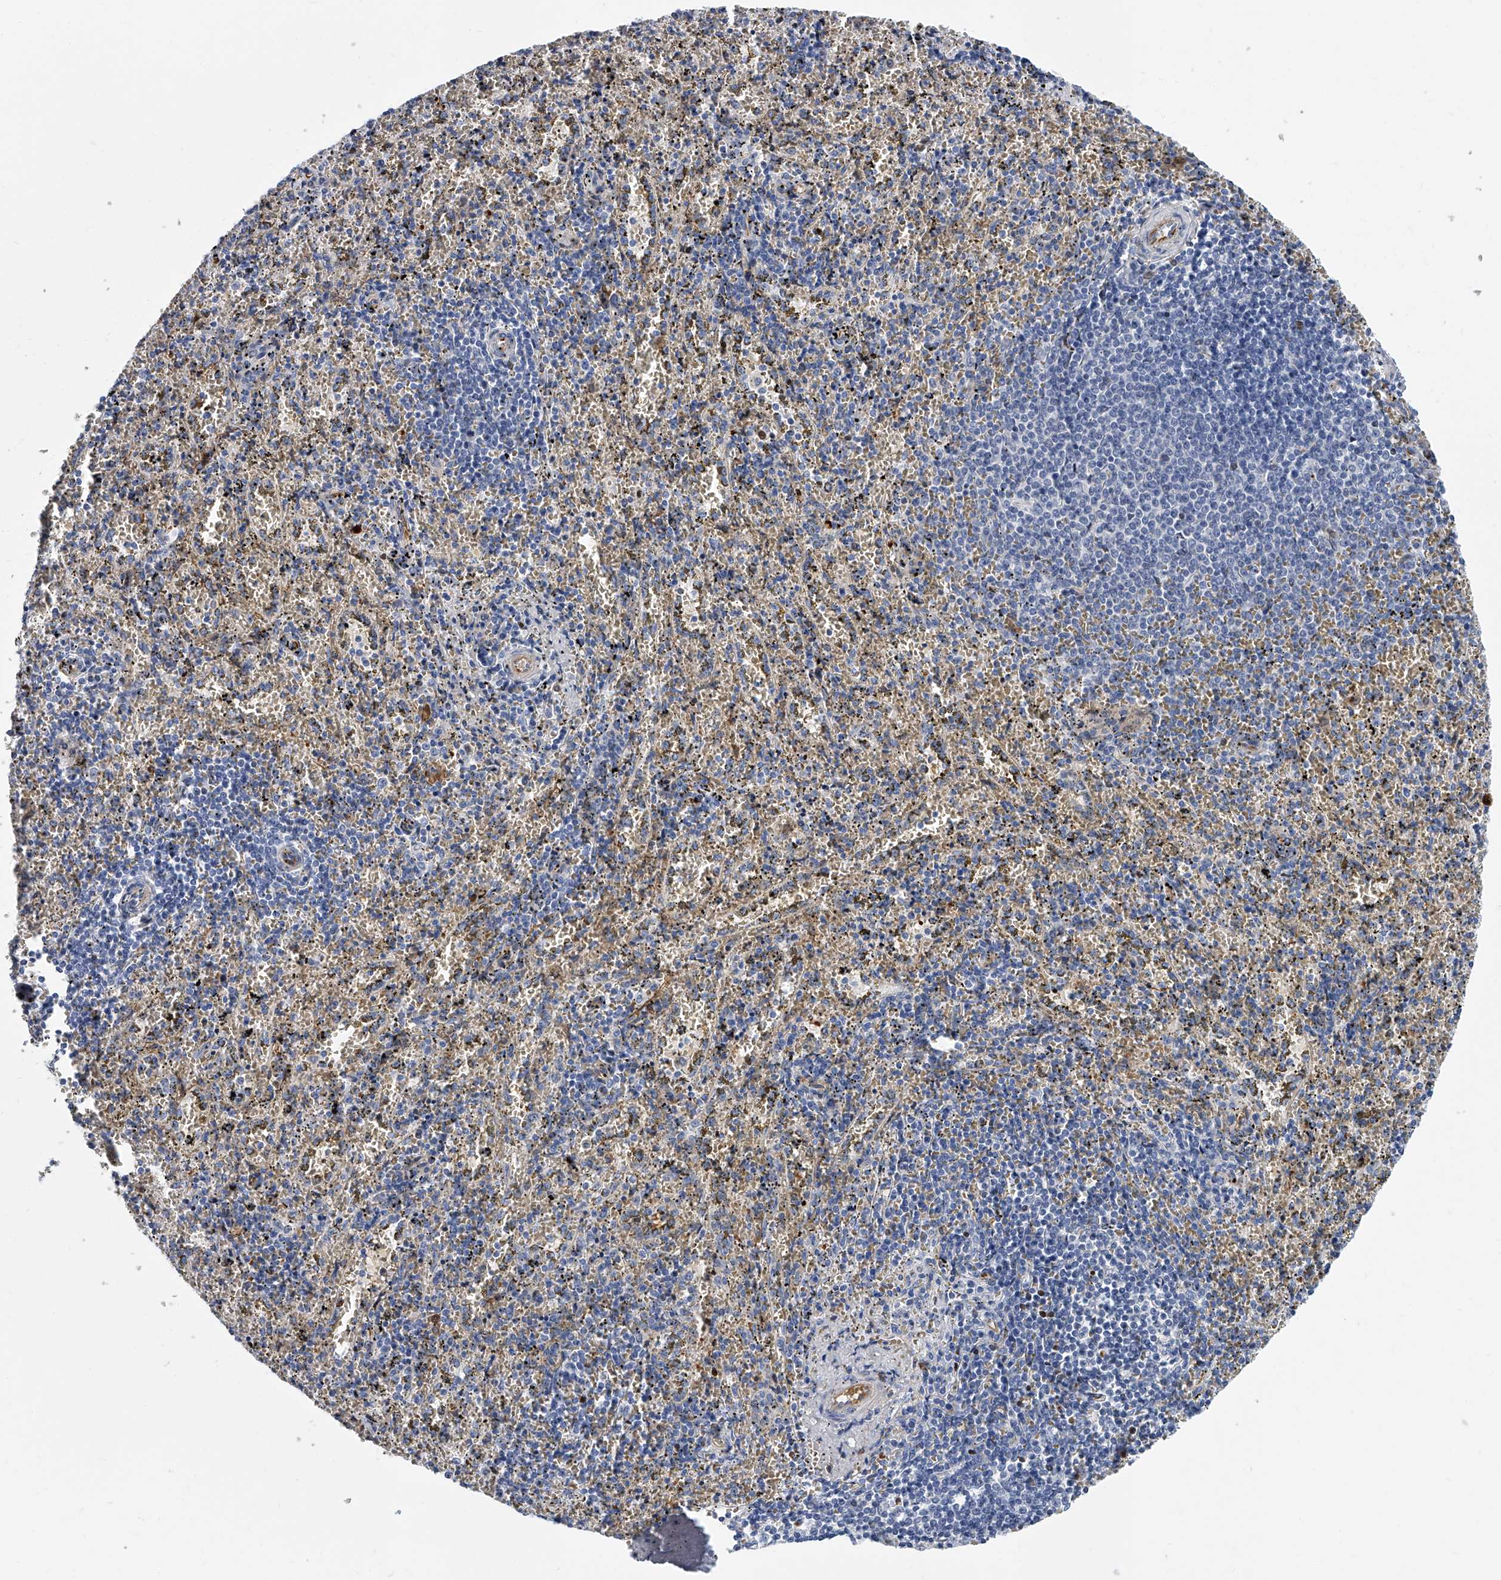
{"staining": {"intensity": "negative", "quantity": "none", "location": "none"}, "tissue": "spleen", "cell_type": "Cells in red pulp", "image_type": "normal", "snomed": [{"axis": "morphology", "description": "Normal tissue, NOS"}, {"axis": "topography", "description": "Spleen"}], "caption": "DAB (3,3'-diaminobenzidine) immunohistochemical staining of benign spleen reveals no significant expression in cells in red pulp. The staining is performed using DAB brown chromogen with nuclei counter-stained in using hematoxylin.", "gene": "KIRREL1", "patient": {"sex": "male", "age": 11}}